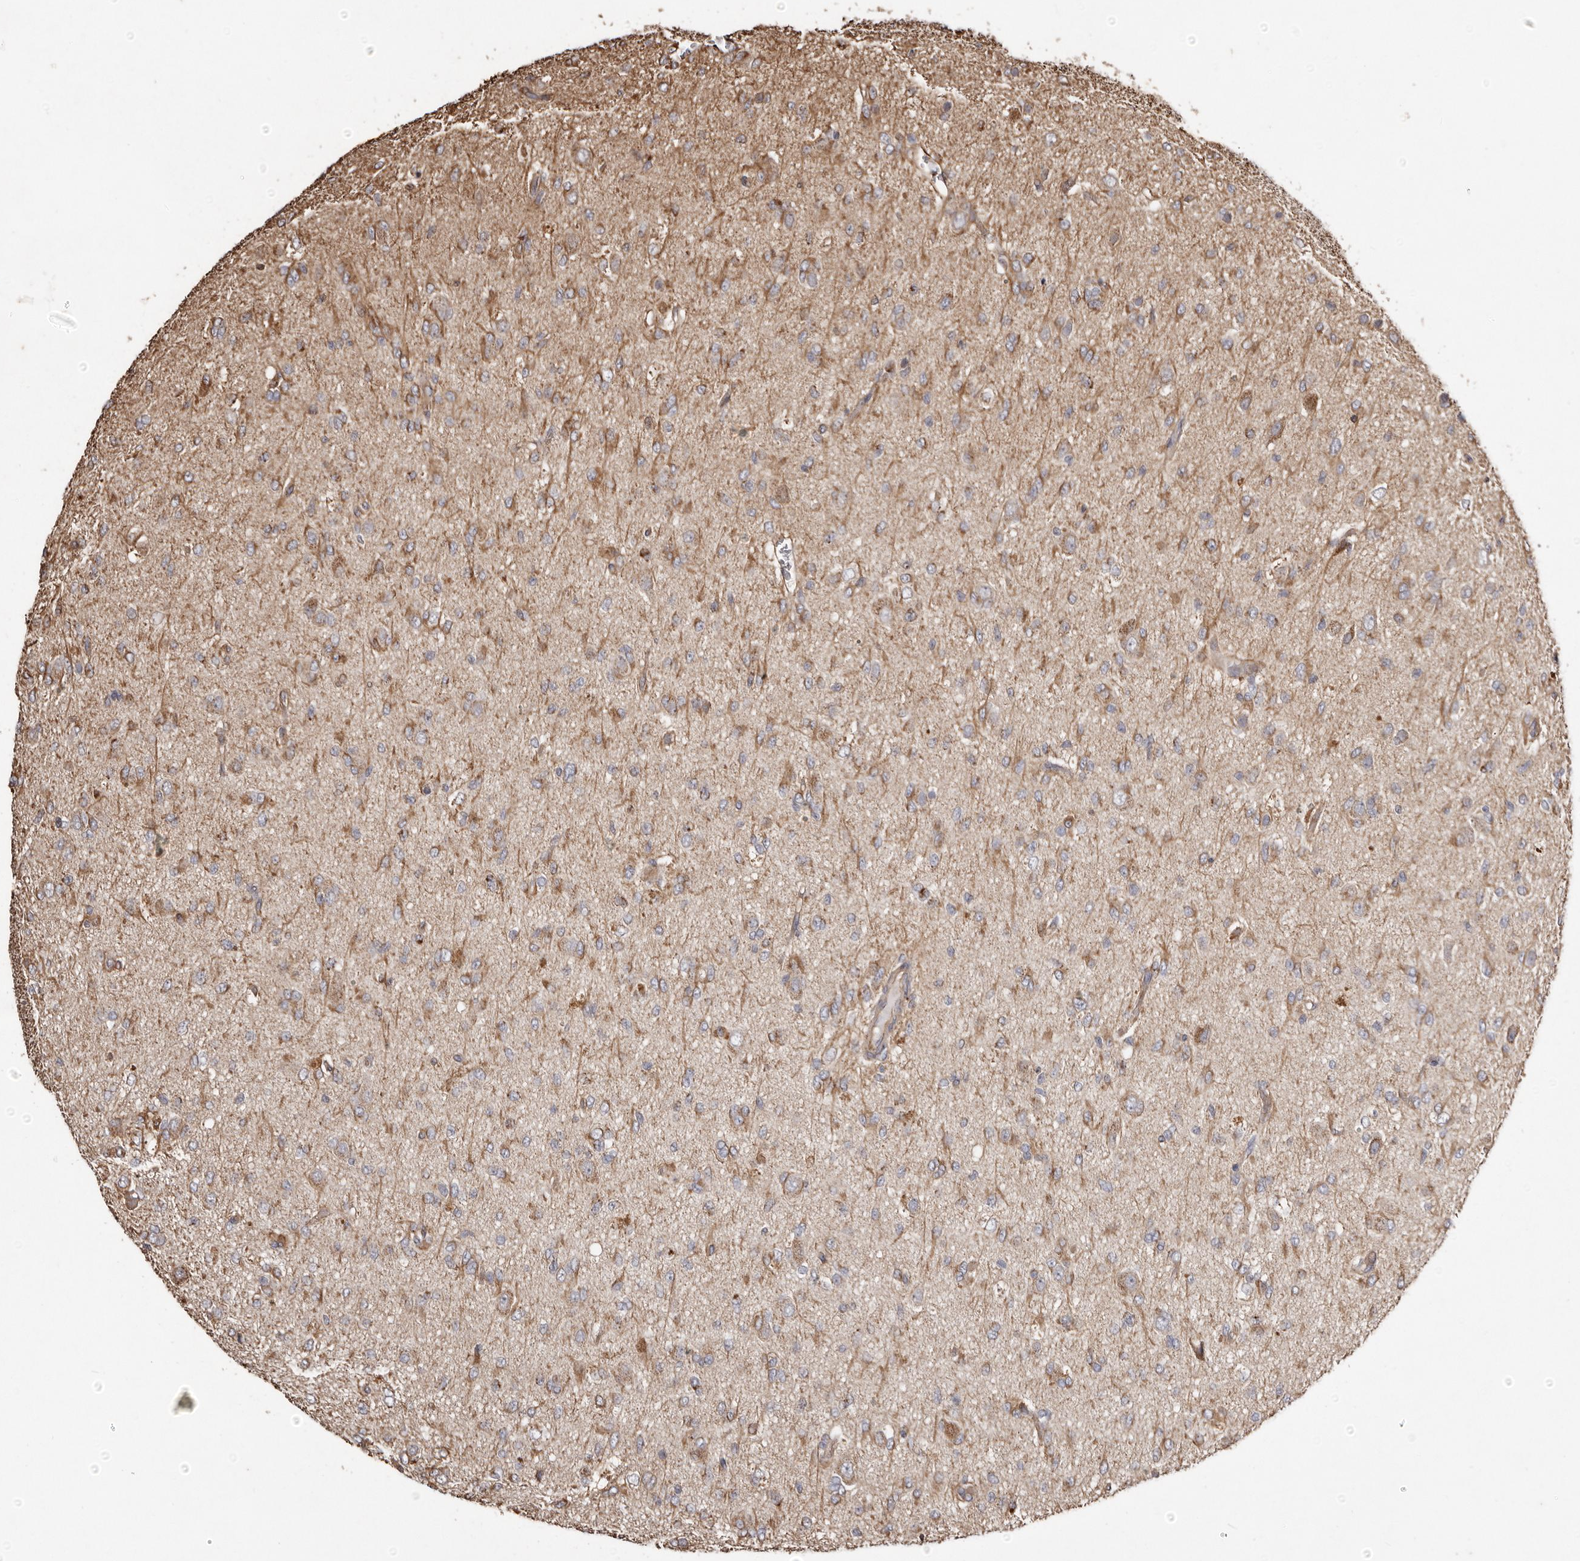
{"staining": {"intensity": "moderate", "quantity": ">75%", "location": "cytoplasmic/membranous"}, "tissue": "glioma", "cell_type": "Tumor cells", "image_type": "cancer", "snomed": [{"axis": "morphology", "description": "Glioma, malignant, High grade"}, {"axis": "topography", "description": "Brain"}], "caption": "Protein staining demonstrates moderate cytoplasmic/membranous expression in approximately >75% of tumor cells in glioma. (DAB (3,3'-diaminobenzidine) IHC with brightfield microscopy, high magnification).", "gene": "MACC1", "patient": {"sex": "female", "age": 59}}